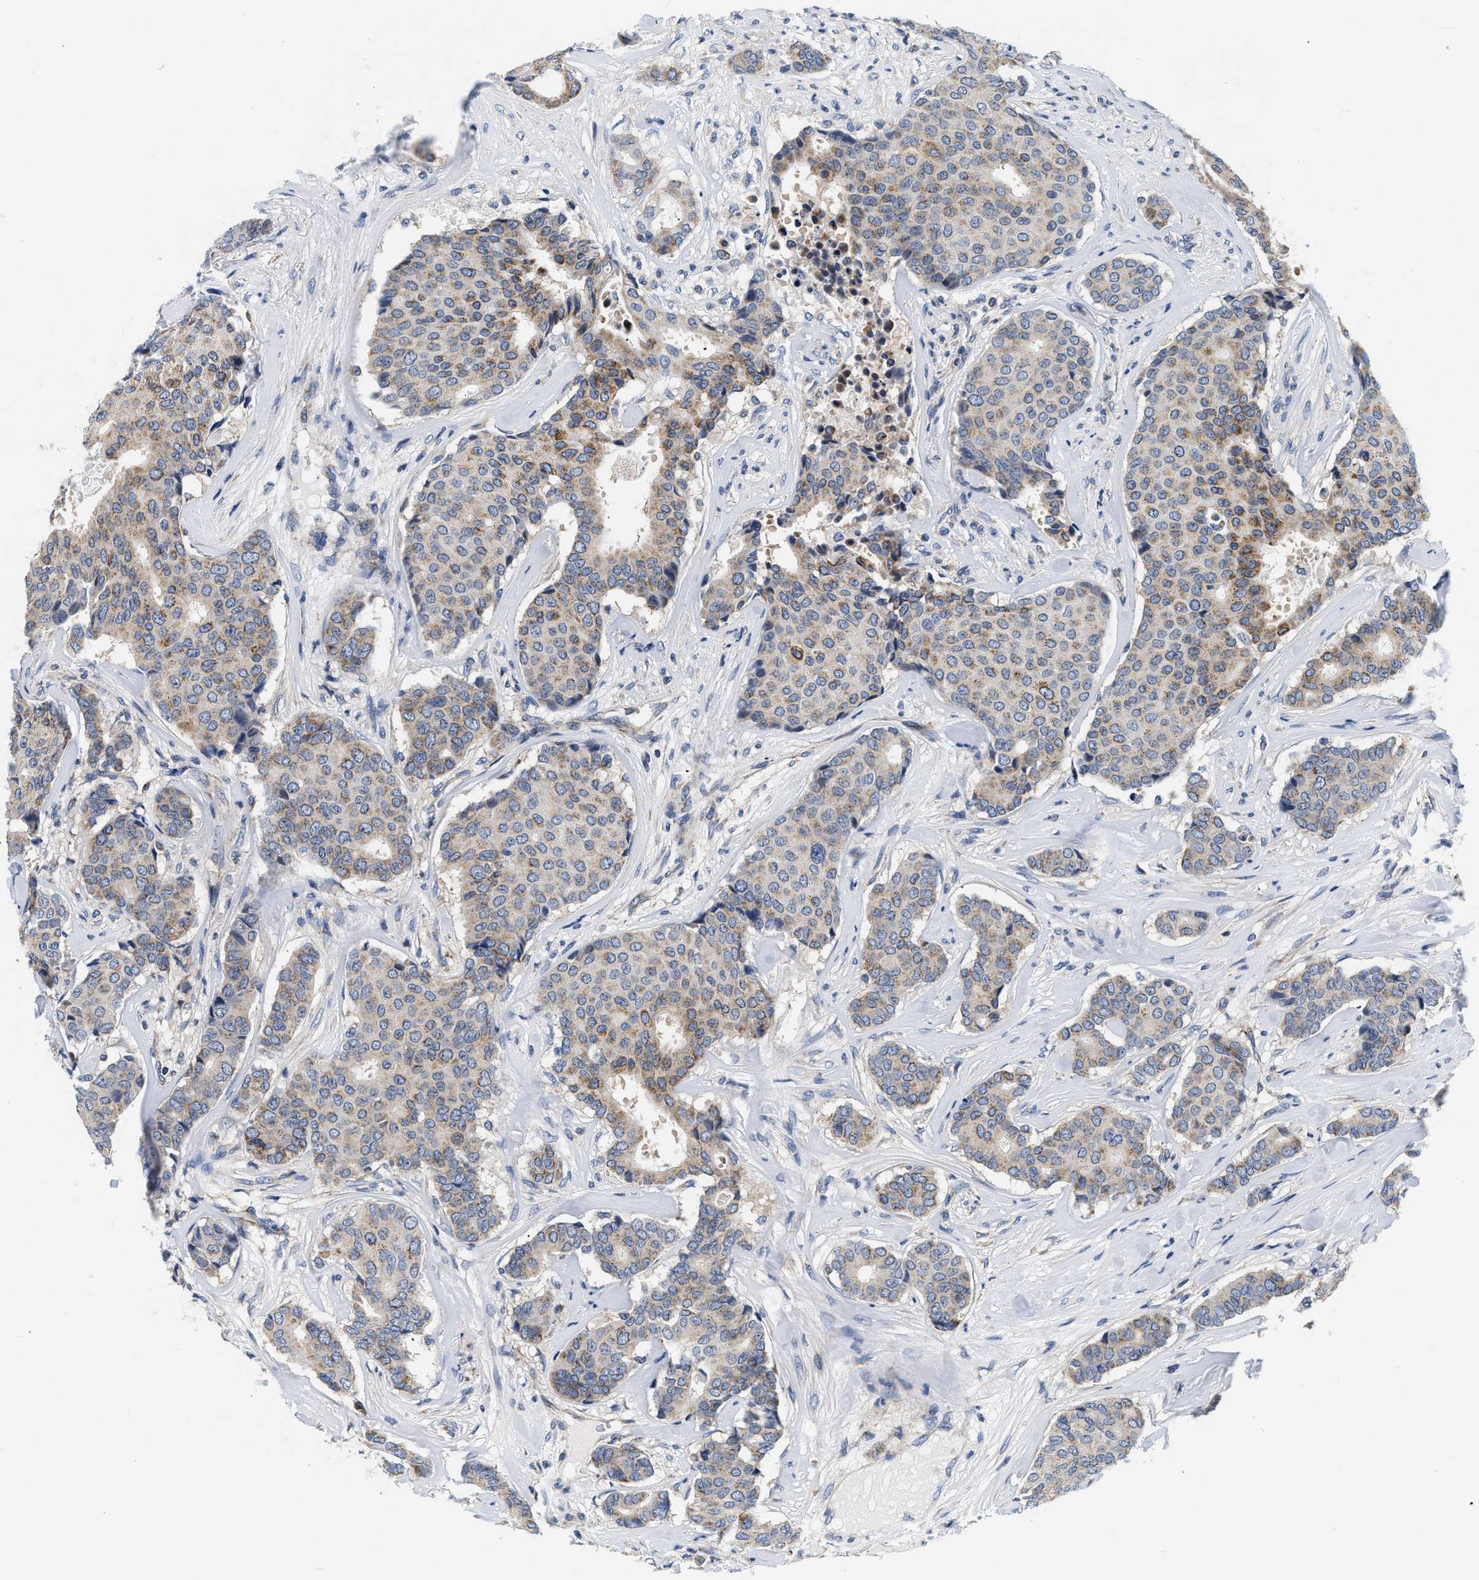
{"staining": {"intensity": "weak", "quantity": ">75%", "location": "cytoplasmic/membranous"}, "tissue": "breast cancer", "cell_type": "Tumor cells", "image_type": "cancer", "snomed": [{"axis": "morphology", "description": "Duct carcinoma"}, {"axis": "topography", "description": "Breast"}], "caption": "Approximately >75% of tumor cells in breast infiltrating ductal carcinoma exhibit weak cytoplasmic/membranous protein staining as visualized by brown immunohistochemical staining.", "gene": "PDP1", "patient": {"sex": "female", "age": 75}}